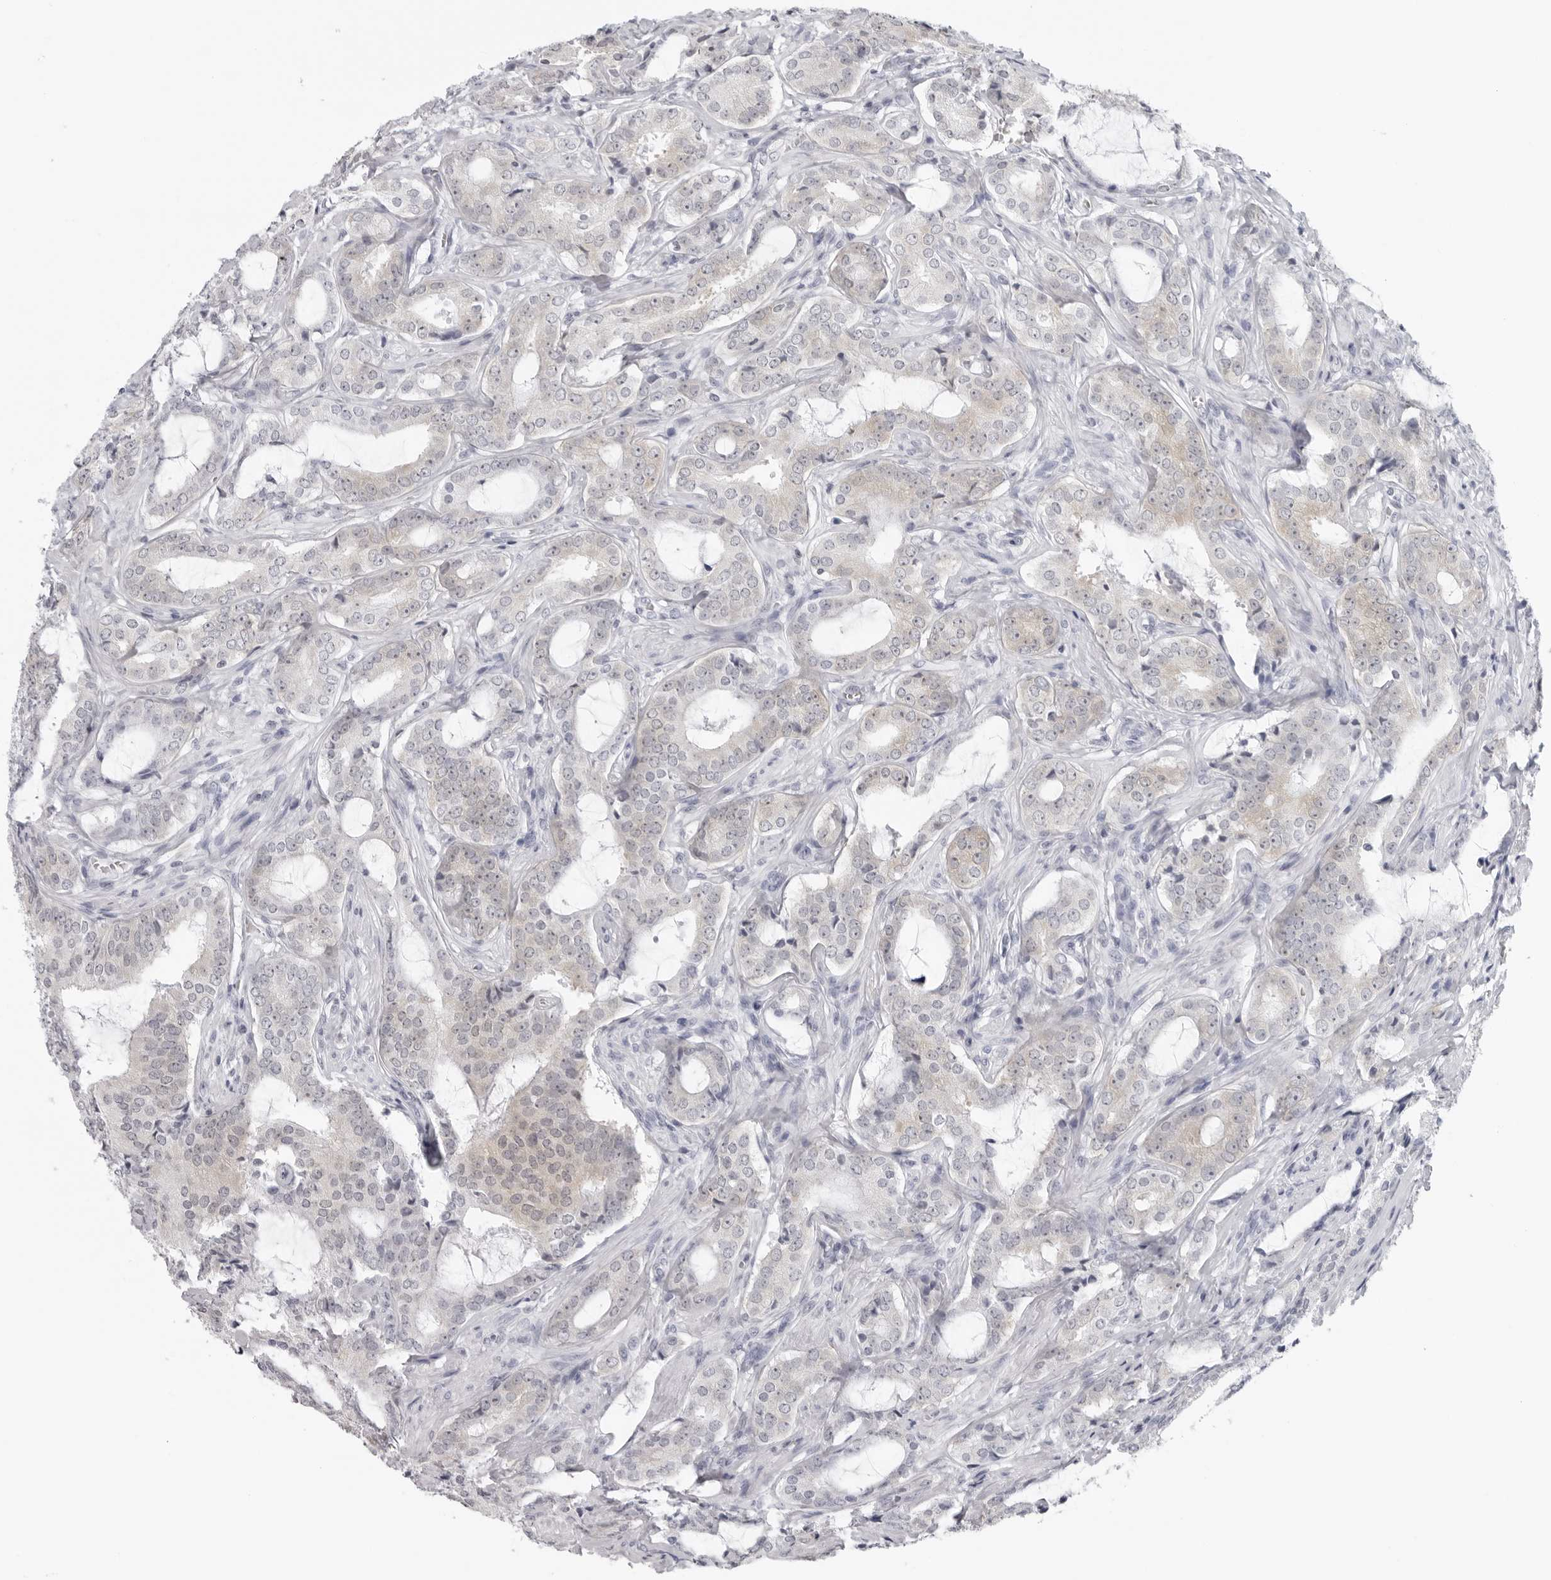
{"staining": {"intensity": "weak", "quantity": "<25%", "location": "cytoplasmic/membranous"}, "tissue": "prostate cancer", "cell_type": "Tumor cells", "image_type": "cancer", "snomed": [{"axis": "morphology", "description": "Adenocarcinoma, High grade"}, {"axis": "topography", "description": "Prostate"}], "caption": "Immunohistochemistry (IHC) photomicrograph of prostate cancer stained for a protein (brown), which exhibits no expression in tumor cells.", "gene": "EPB41", "patient": {"sex": "male", "age": 73}}